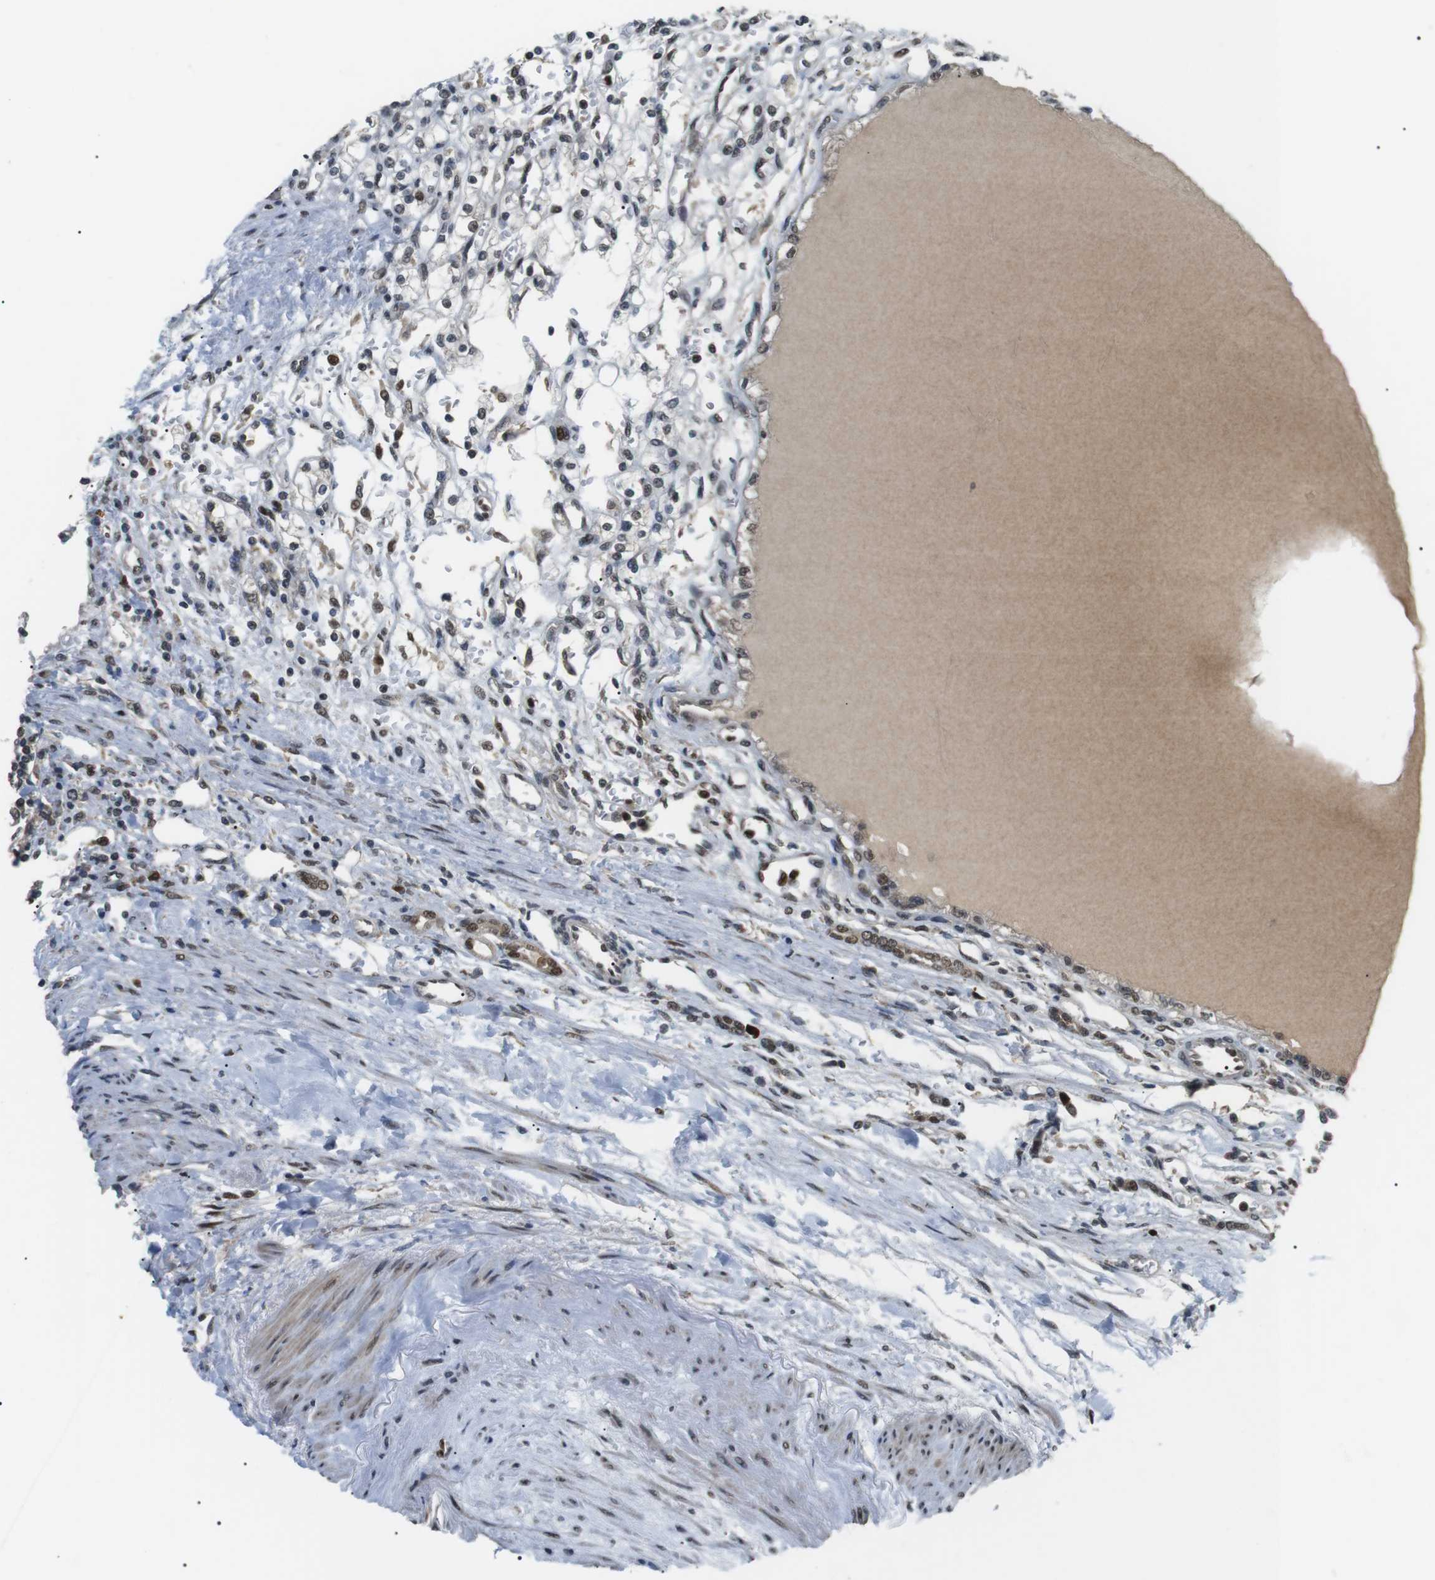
{"staining": {"intensity": "weak", "quantity": ">75%", "location": "nuclear"}, "tissue": "renal cancer", "cell_type": "Tumor cells", "image_type": "cancer", "snomed": [{"axis": "morphology", "description": "Normal tissue, NOS"}, {"axis": "morphology", "description": "Adenocarcinoma, NOS"}, {"axis": "topography", "description": "Kidney"}], "caption": "DAB immunohistochemical staining of human renal adenocarcinoma demonstrates weak nuclear protein expression in about >75% of tumor cells. The staining is performed using DAB (3,3'-diaminobenzidine) brown chromogen to label protein expression. The nuclei are counter-stained blue using hematoxylin.", "gene": "ORAI3", "patient": {"sex": "female", "age": 55}}